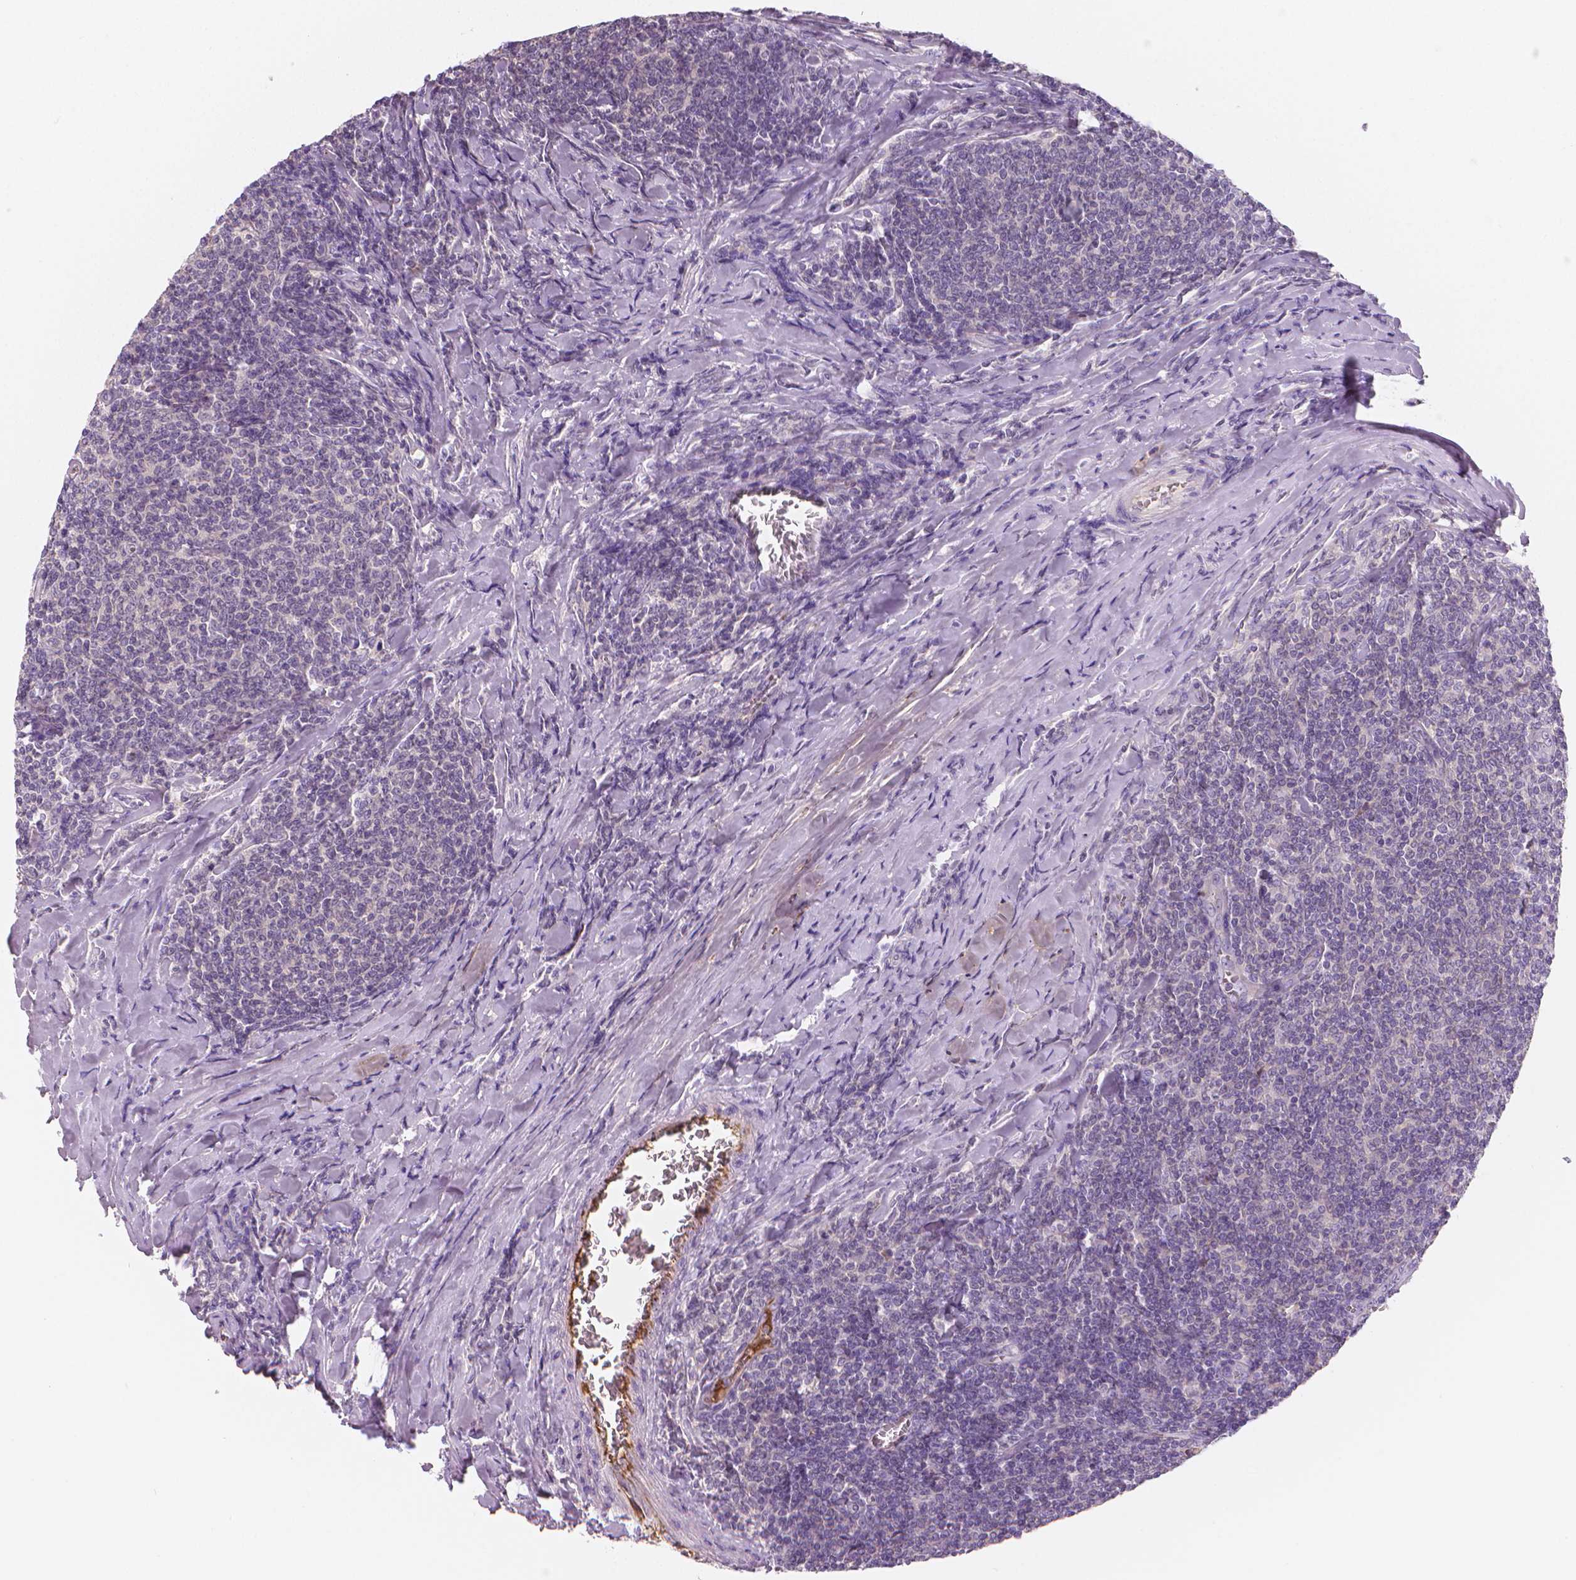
{"staining": {"intensity": "negative", "quantity": "none", "location": "none"}, "tissue": "lymphoma", "cell_type": "Tumor cells", "image_type": "cancer", "snomed": [{"axis": "morphology", "description": "Malignant lymphoma, non-Hodgkin's type, Low grade"}, {"axis": "topography", "description": "Lymph node"}], "caption": "Immunohistochemistry photomicrograph of low-grade malignant lymphoma, non-Hodgkin's type stained for a protein (brown), which displays no expression in tumor cells. (DAB (3,3'-diaminobenzidine) immunohistochemistry (IHC) with hematoxylin counter stain).", "gene": "APOA4", "patient": {"sex": "male", "age": 52}}